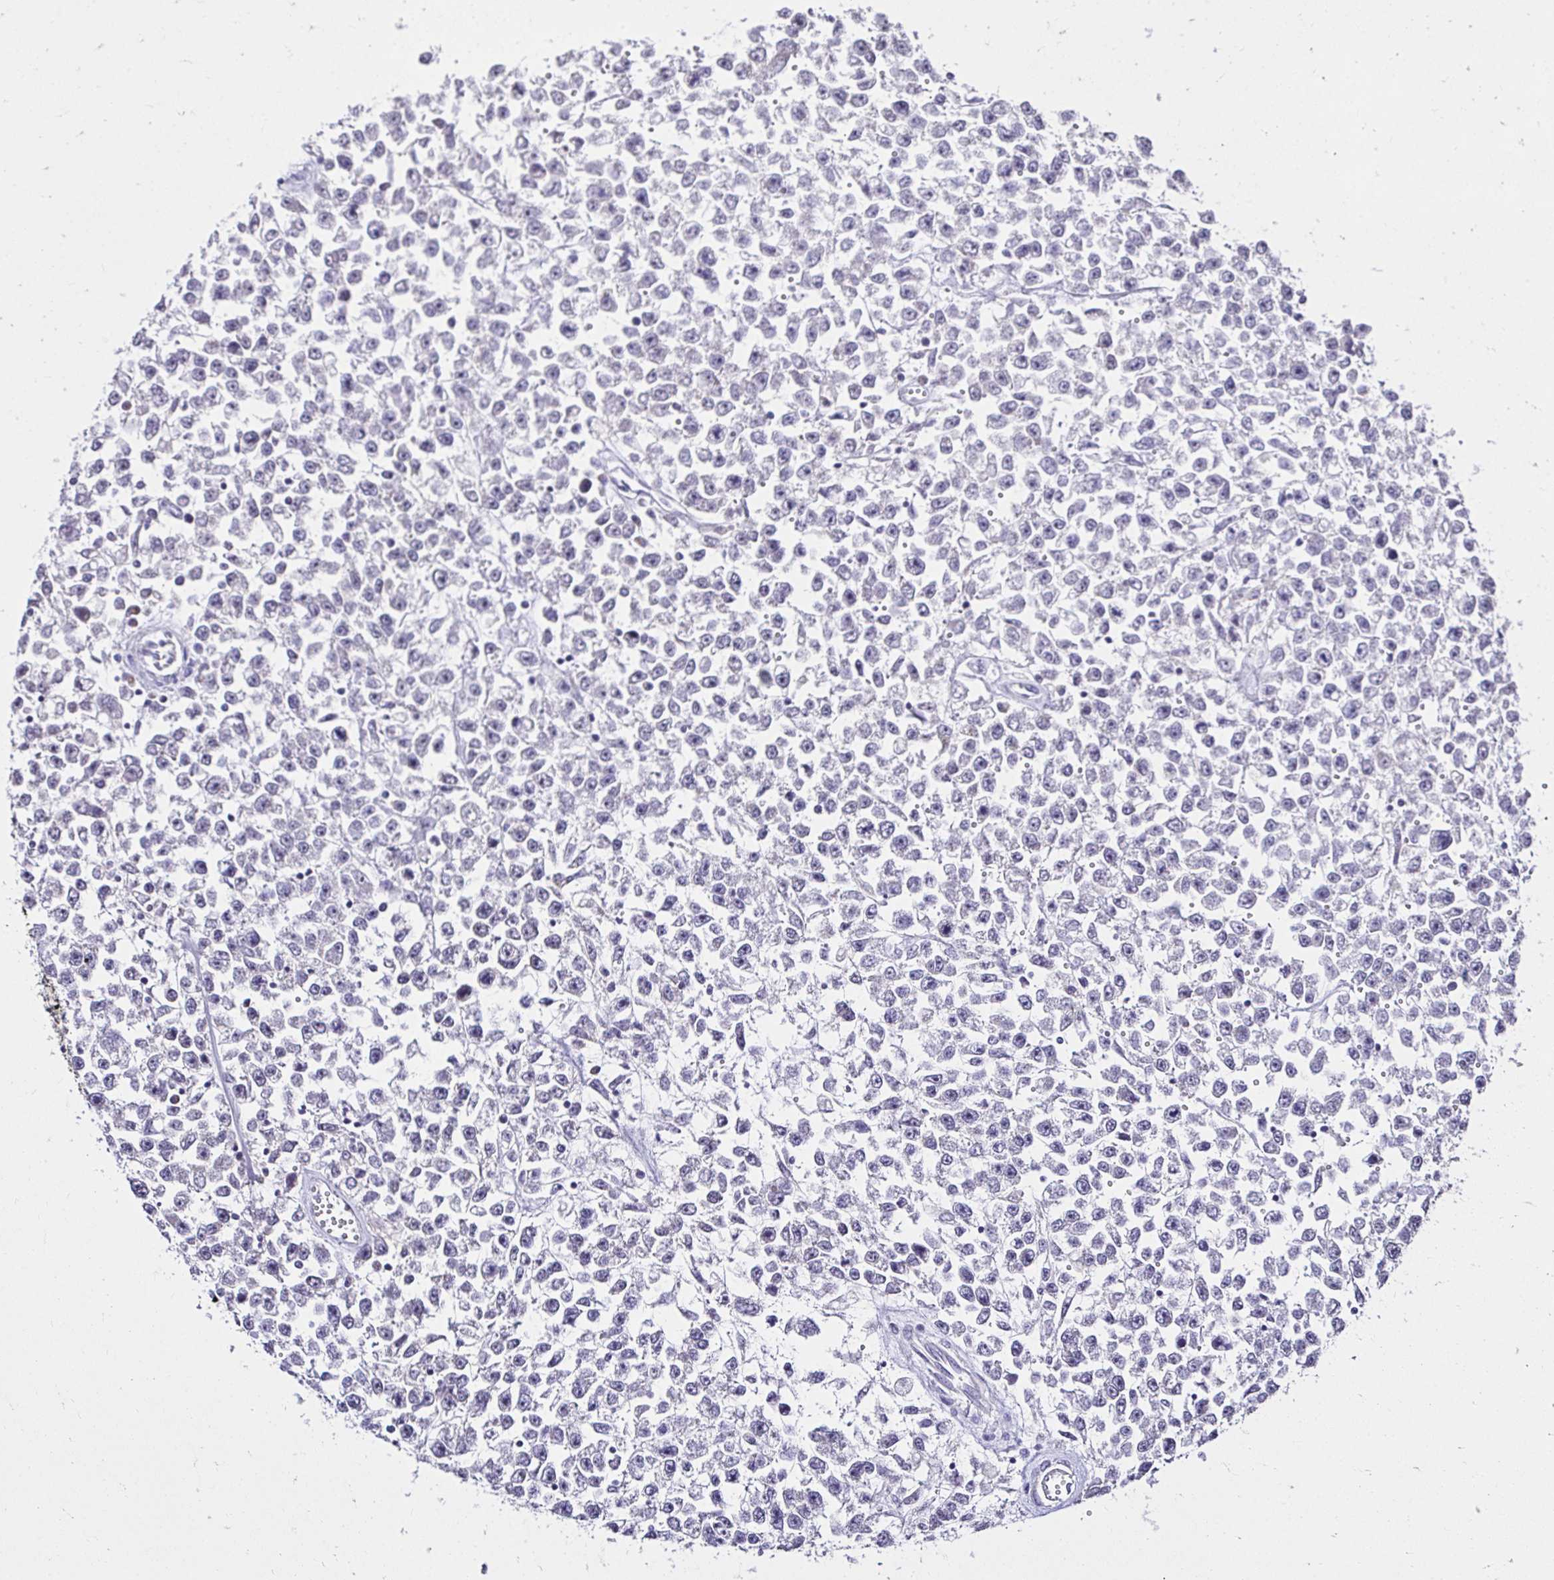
{"staining": {"intensity": "negative", "quantity": "none", "location": "none"}, "tissue": "testis cancer", "cell_type": "Tumor cells", "image_type": "cancer", "snomed": [{"axis": "morphology", "description": "Seminoma, NOS"}, {"axis": "topography", "description": "Testis"}], "caption": "Immunohistochemistry (IHC) photomicrograph of neoplastic tissue: human testis cancer stained with DAB (3,3'-diaminobenzidine) demonstrates no significant protein staining in tumor cells.", "gene": "KIAA1210", "patient": {"sex": "male", "age": 34}}